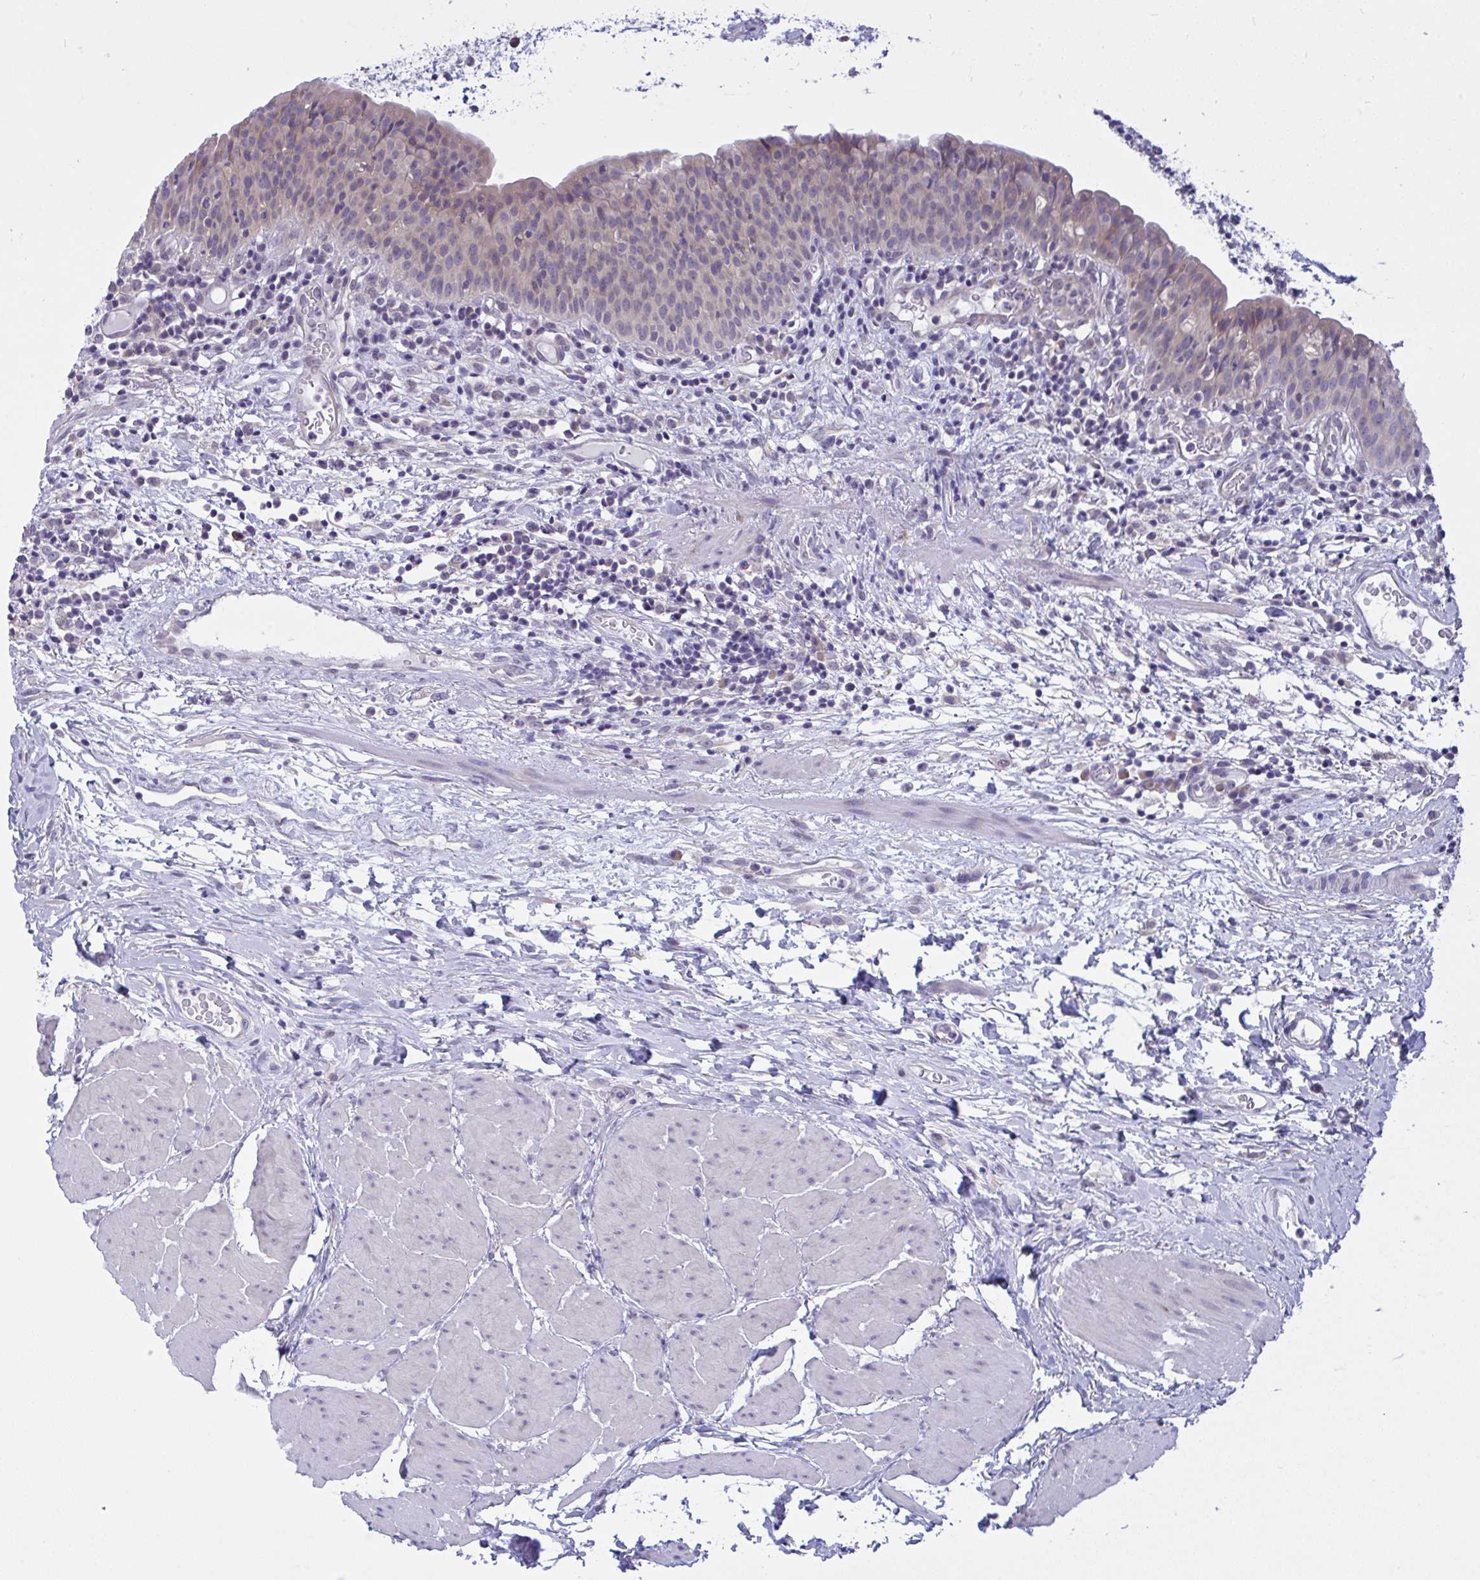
{"staining": {"intensity": "weak", "quantity": "25%-75%", "location": "cytoplasmic/membranous"}, "tissue": "urinary bladder", "cell_type": "Urothelial cells", "image_type": "normal", "snomed": [{"axis": "morphology", "description": "Normal tissue, NOS"}, {"axis": "morphology", "description": "Inflammation, NOS"}, {"axis": "topography", "description": "Urinary bladder"}], "caption": "Weak cytoplasmic/membranous protein staining is appreciated in about 25%-75% of urothelial cells in urinary bladder.", "gene": "TMEM41A", "patient": {"sex": "male", "age": 57}}